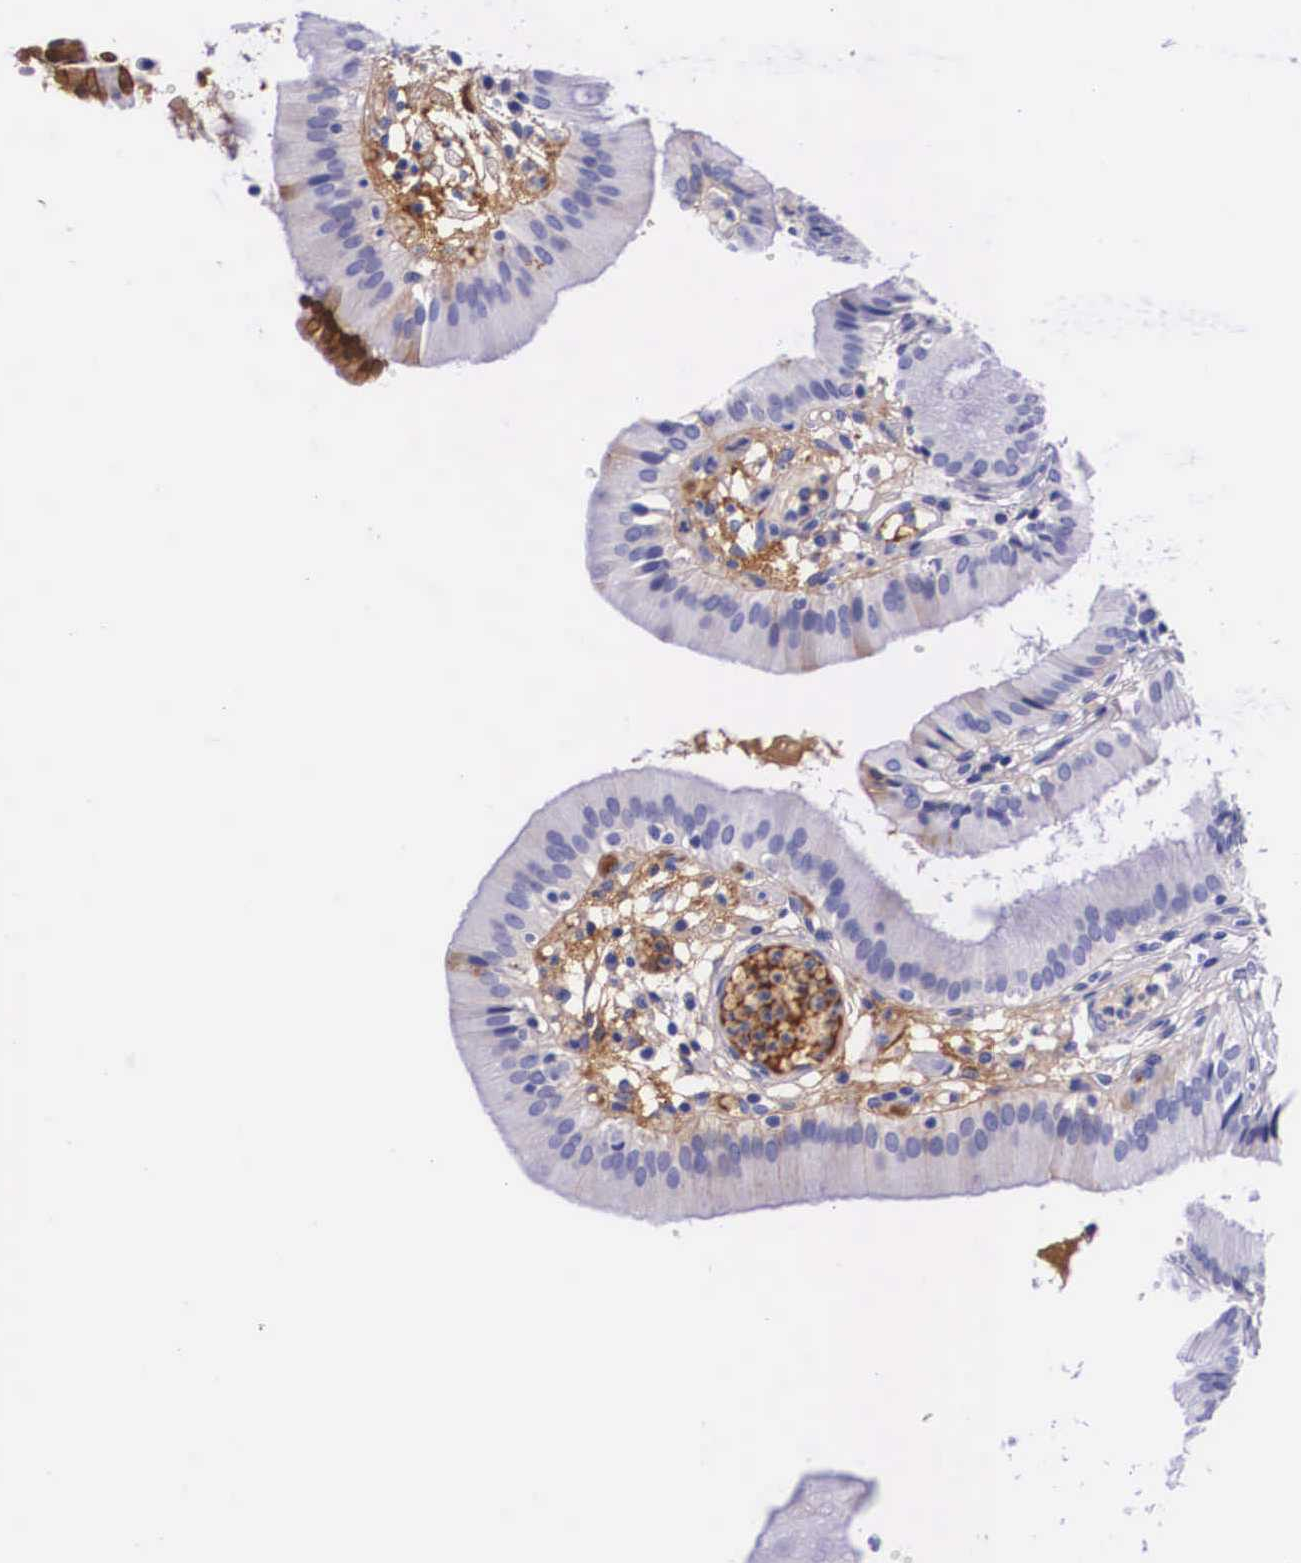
{"staining": {"intensity": "negative", "quantity": "none", "location": "none"}, "tissue": "gallbladder", "cell_type": "Glandular cells", "image_type": "normal", "snomed": [{"axis": "morphology", "description": "Normal tissue, NOS"}, {"axis": "topography", "description": "Gallbladder"}], "caption": "The immunohistochemistry image has no significant expression in glandular cells of gallbladder. Nuclei are stained in blue.", "gene": "PLG", "patient": {"sex": "male", "age": 28}}